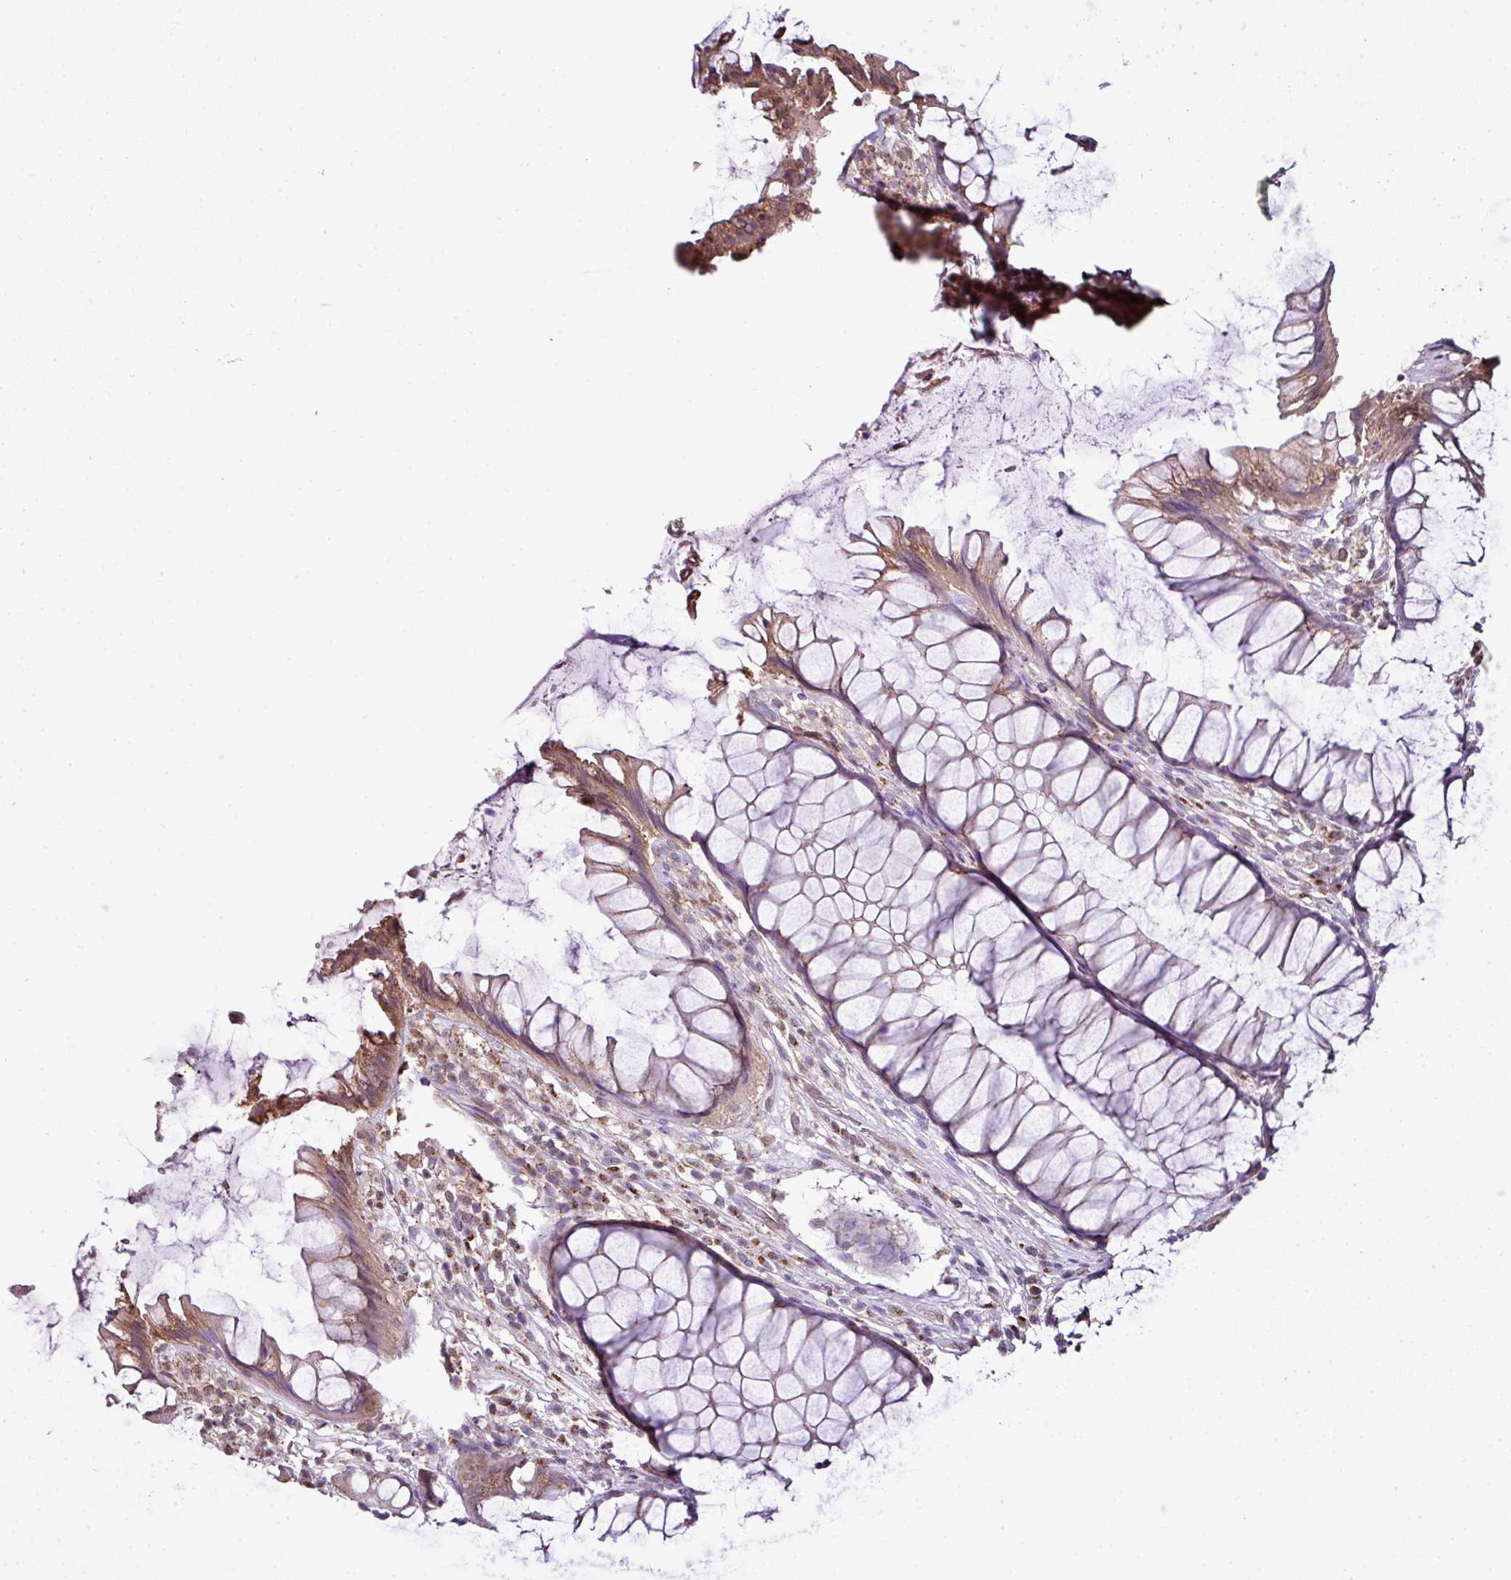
{"staining": {"intensity": "weak", "quantity": ">75%", "location": "cytoplasmic/membranous"}, "tissue": "rectum", "cell_type": "Glandular cells", "image_type": "normal", "snomed": [{"axis": "morphology", "description": "Normal tissue, NOS"}, {"axis": "topography", "description": "Smooth muscle"}, {"axis": "topography", "description": "Rectum"}], "caption": "This is a micrograph of IHC staining of normal rectum, which shows weak positivity in the cytoplasmic/membranous of glandular cells.", "gene": "JPH2", "patient": {"sex": "male", "age": 53}}